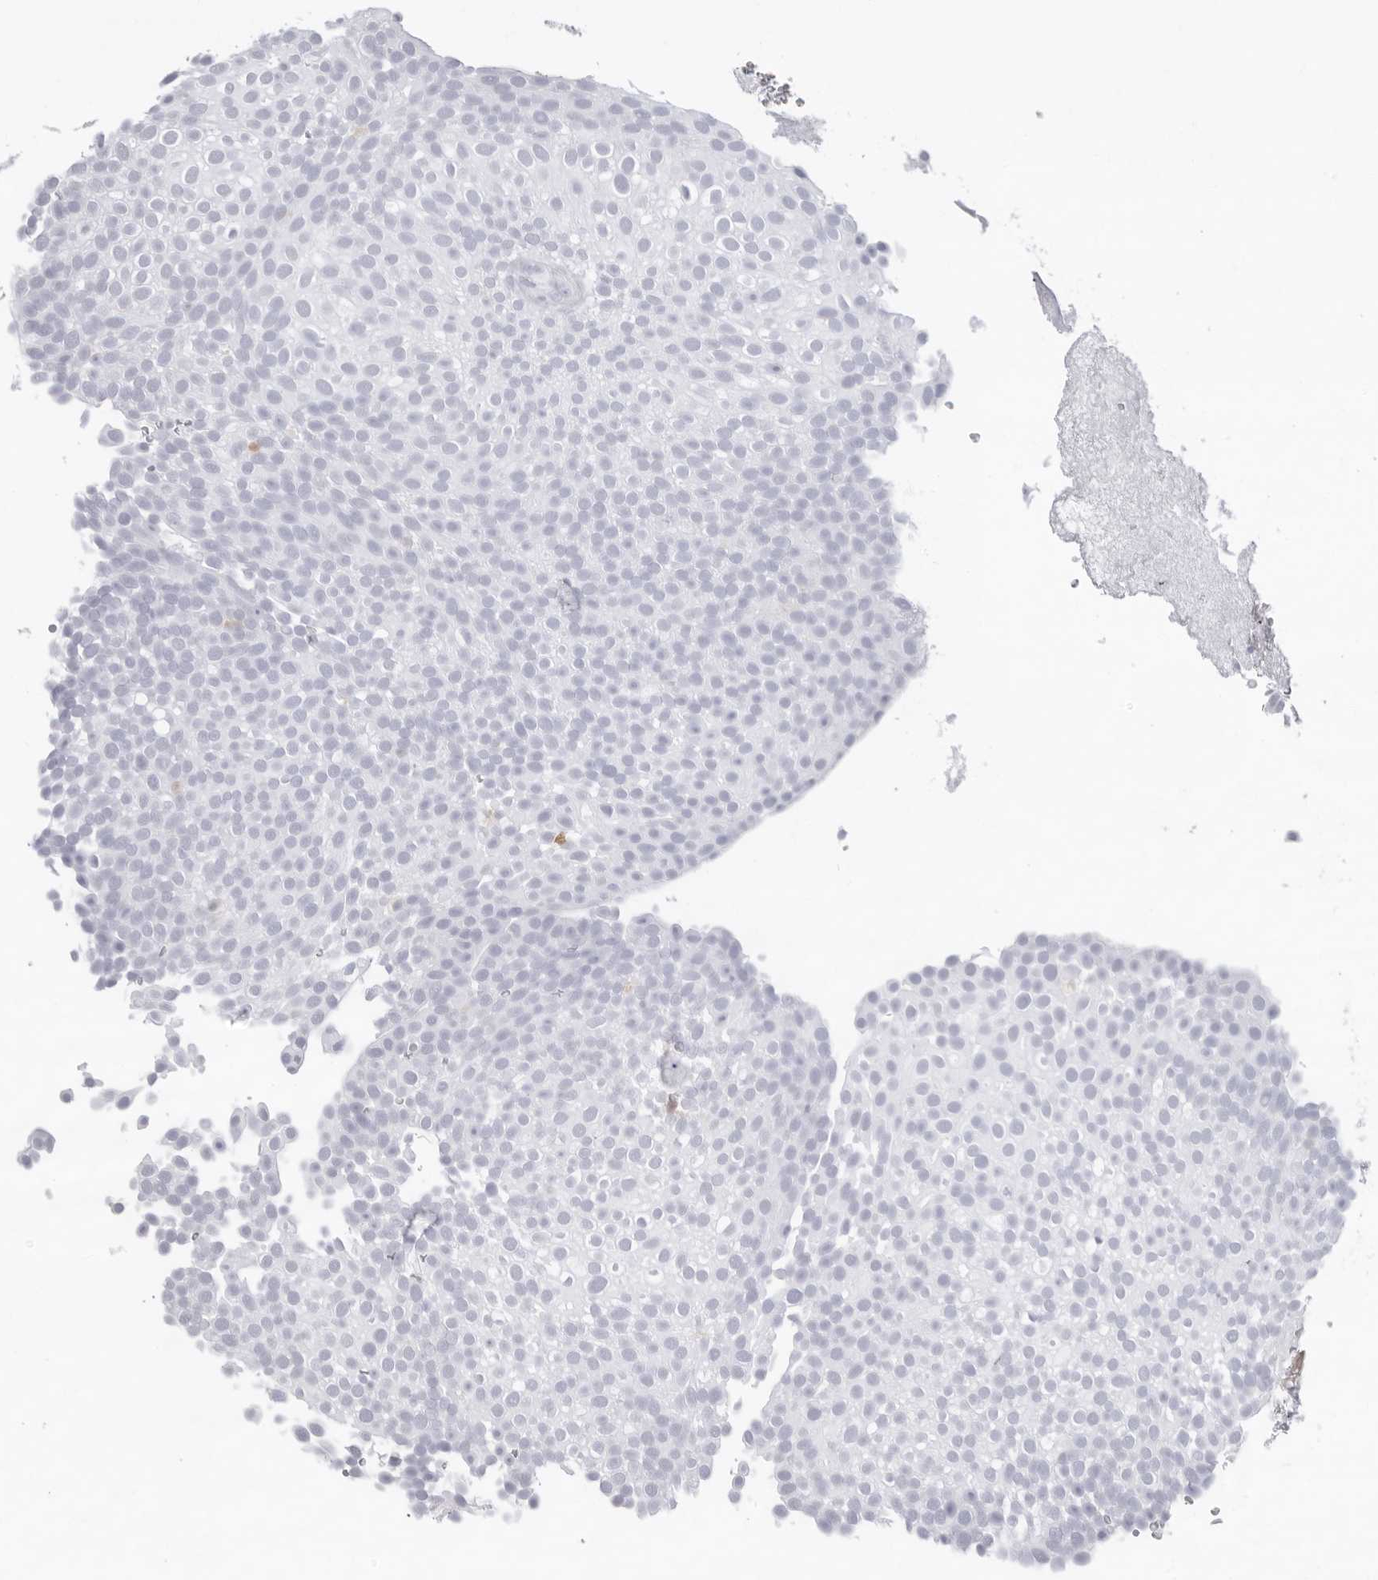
{"staining": {"intensity": "negative", "quantity": "none", "location": "none"}, "tissue": "urothelial cancer", "cell_type": "Tumor cells", "image_type": "cancer", "snomed": [{"axis": "morphology", "description": "Urothelial carcinoma, Low grade"}, {"axis": "topography", "description": "Urinary bladder"}], "caption": "Tumor cells show no significant protein staining in urothelial cancer. (DAB immunohistochemistry visualized using brightfield microscopy, high magnification).", "gene": "FMNL1", "patient": {"sex": "male", "age": 78}}